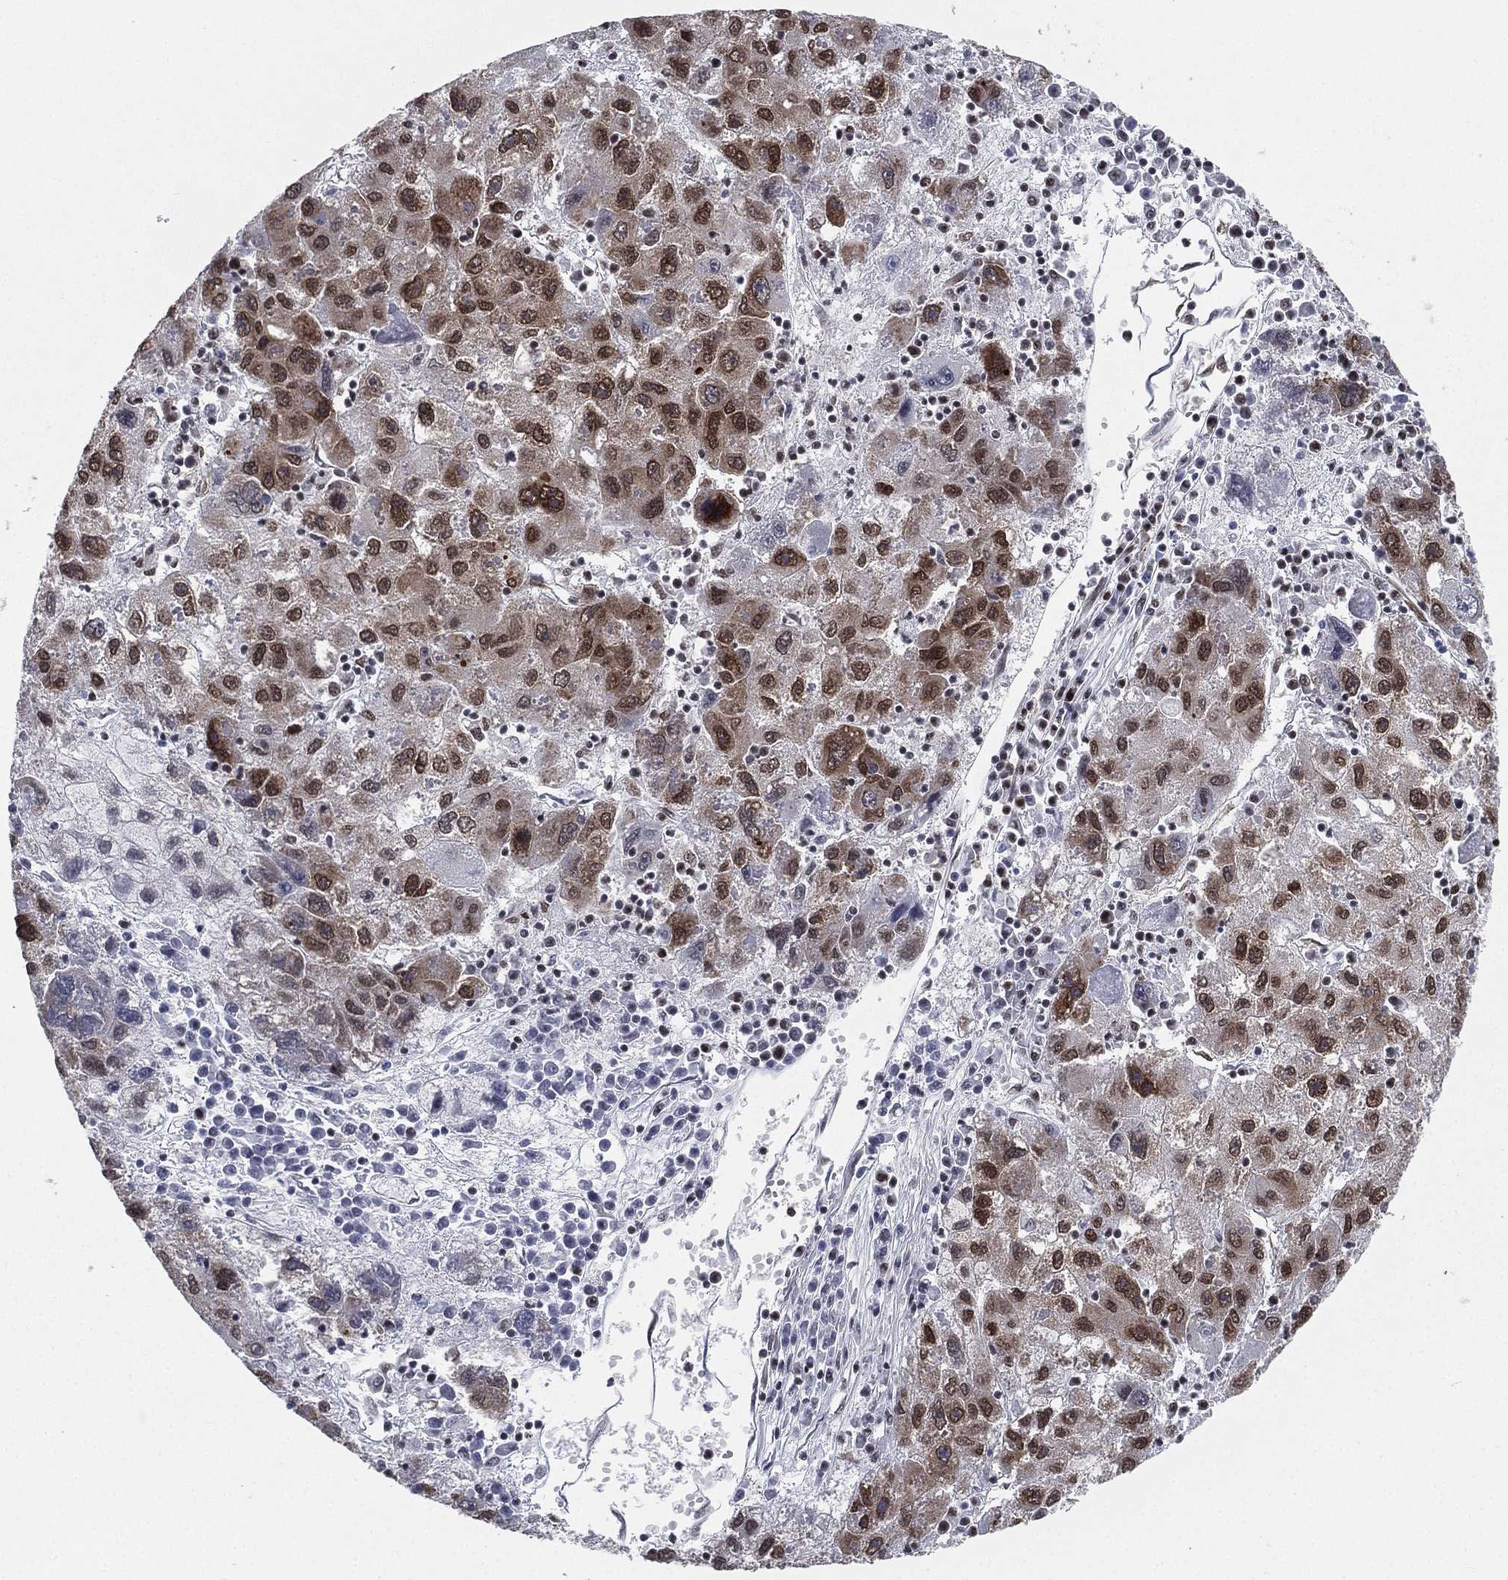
{"staining": {"intensity": "moderate", "quantity": "25%-75%", "location": "nuclear"}, "tissue": "liver cancer", "cell_type": "Tumor cells", "image_type": "cancer", "snomed": [{"axis": "morphology", "description": "Carcinoma, Hepatocellular, NOS"}, {"axis": "topography", "description": "Liver"}], "caption": "Protein expression analysis of human liver cancer (hepatocellular carcinoma) reveals moderate nuclear staining in about 25%-75% of tumor cells.", "gene": "FUBP3", "patient": {"sex": "male", "age": 75}}